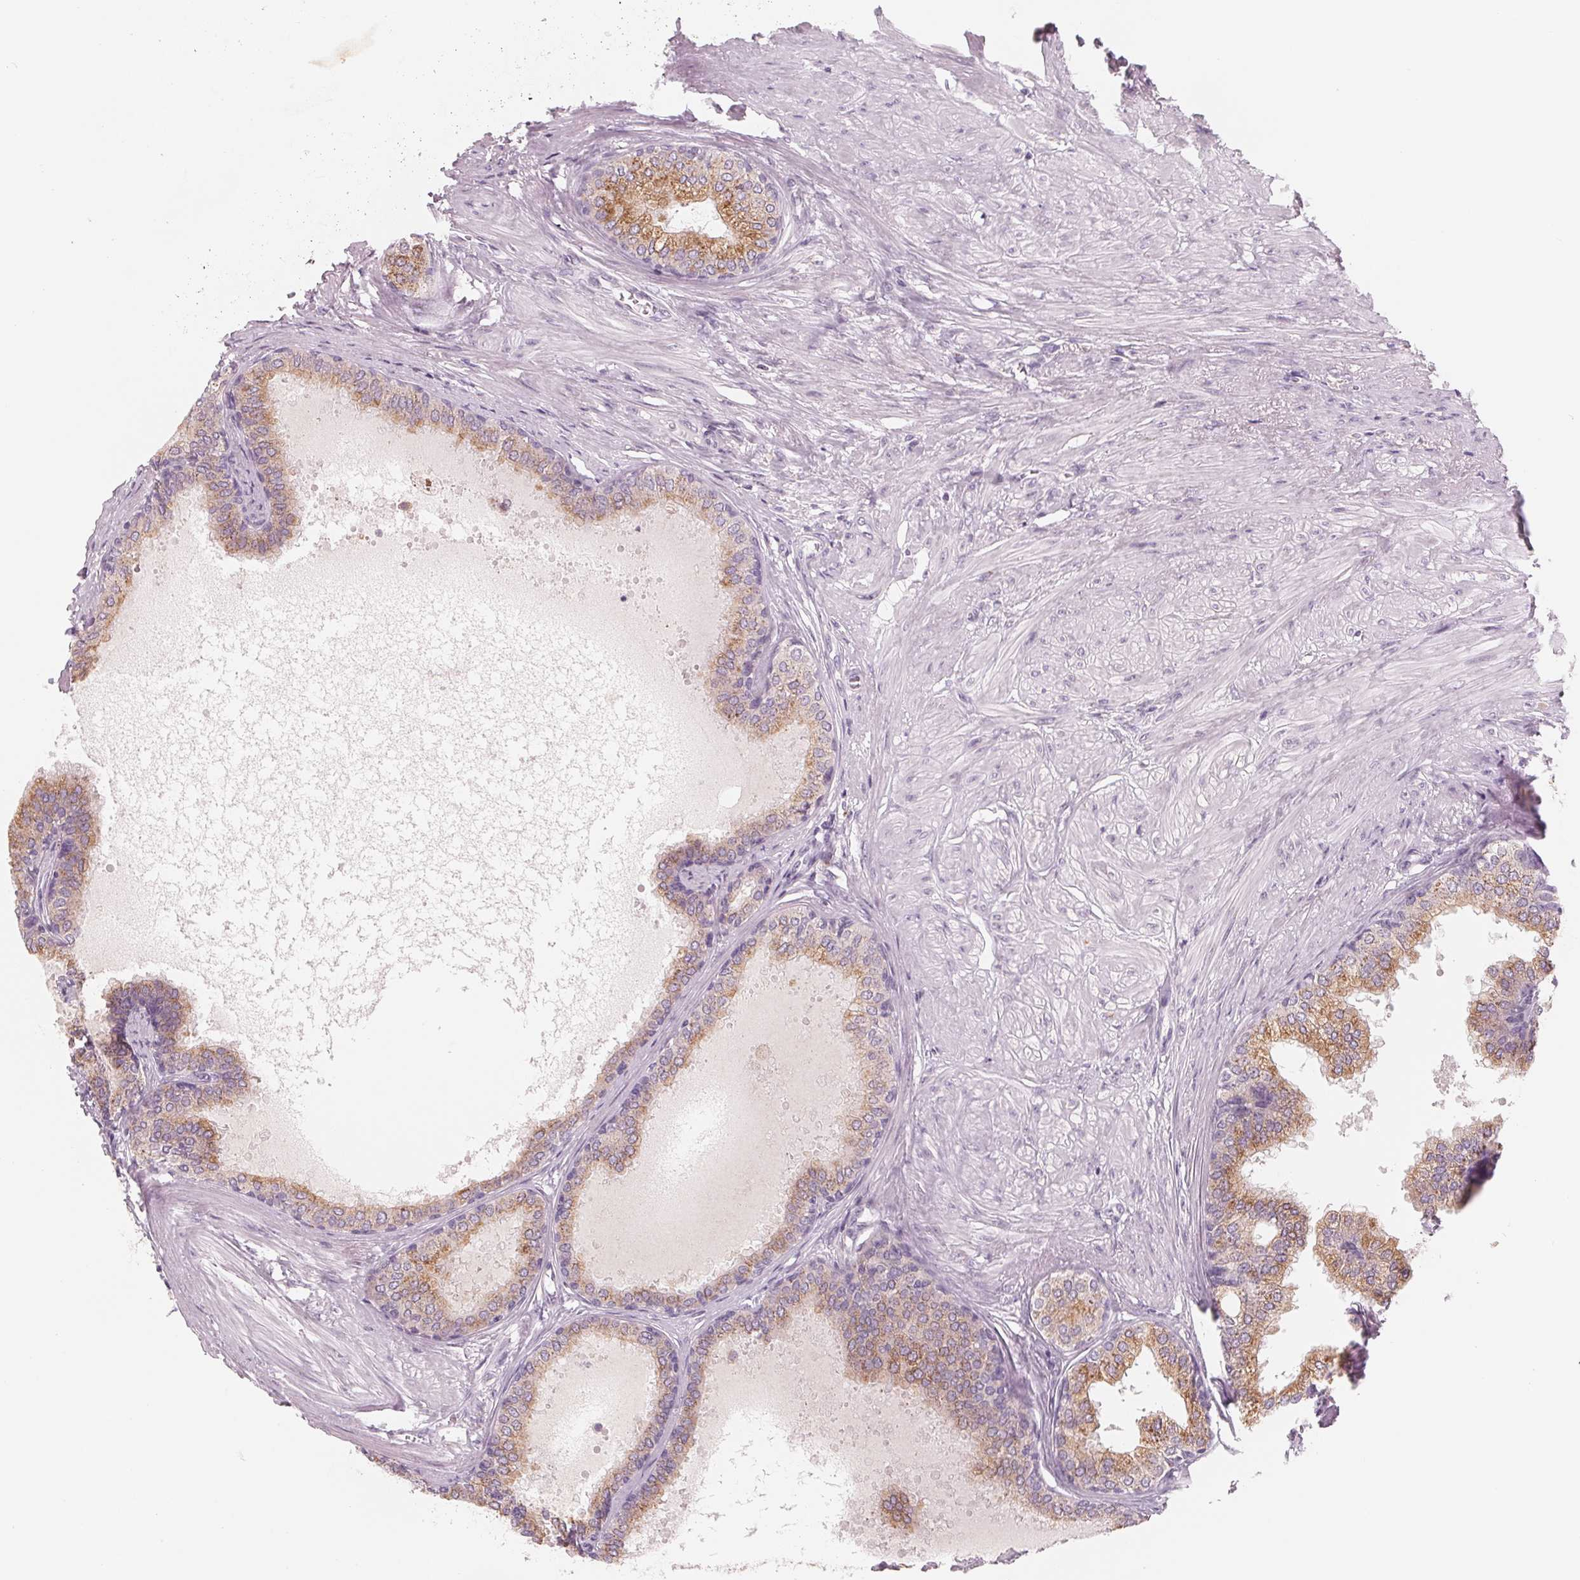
{"staining": {"intensity": "moderate", "quantity": "25%-75%", "location": "cytoplasmic/membranous"}, "tissue": "prostate", "cell_type": "Glandular cells", "image_type": "normal", "snomed": [{"axis": "morphology", "description": "Normal tissue, NOS"}, {"axis": "topography", "description": "Prostate"}, {"axis": "topography", "description": "Peripheral nerve tissue"}], "caption": "The histopathology image exhibits staining of unremarkable prostate, revealing moderate cytoplasmic/membranous protein staining (brown color) within glandular cells. The protein of interest is stained brown, and the nuclei are stained in blue (DAB IHC with brightfield microscopy, high magnification).", "gene": "IL9R", "patient": {"sex": "male", "age": 55}}